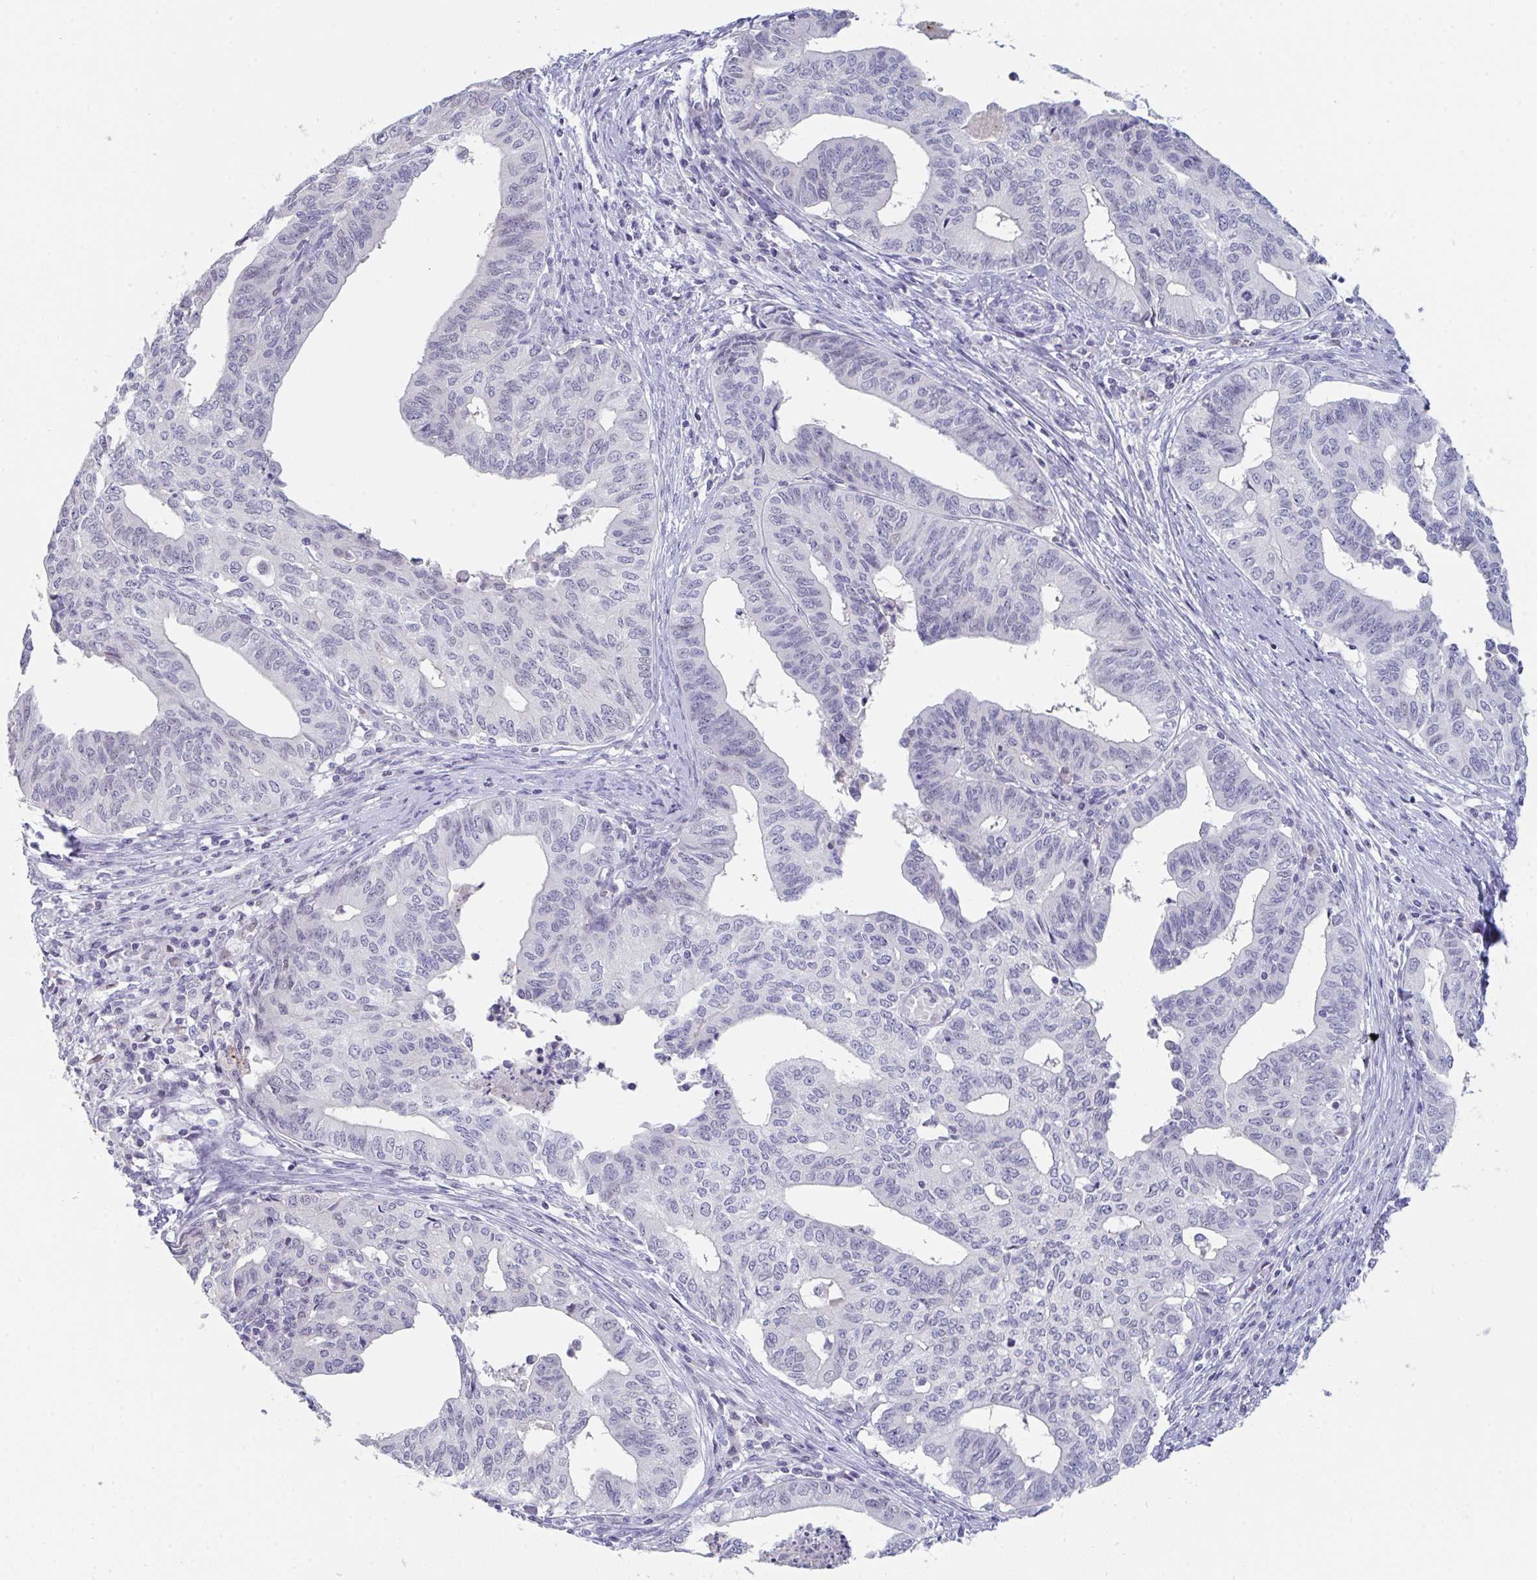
{"staining": {"intensity": "negative", "quantity": "none", "location": "none"}, "tissue": "endometrial cancer", "cell_type": "Tumor cells", "image_type": "cancer", "snomed": [{"axis": "morphology", "description": "Adenocarcinoma, NOS"}, {"axis": "topography", "description": "Endometrium"}], "caption": "Tumor cells are negative for brown protein staining in endometrial cancer. Brightfield microscopy of immunohistochemistry stained with DAB (brown) and hematoxylin (blue), captured at high magnification.", "gene": "RUBCN", "patient": {"sex": "female", "age": 65}}